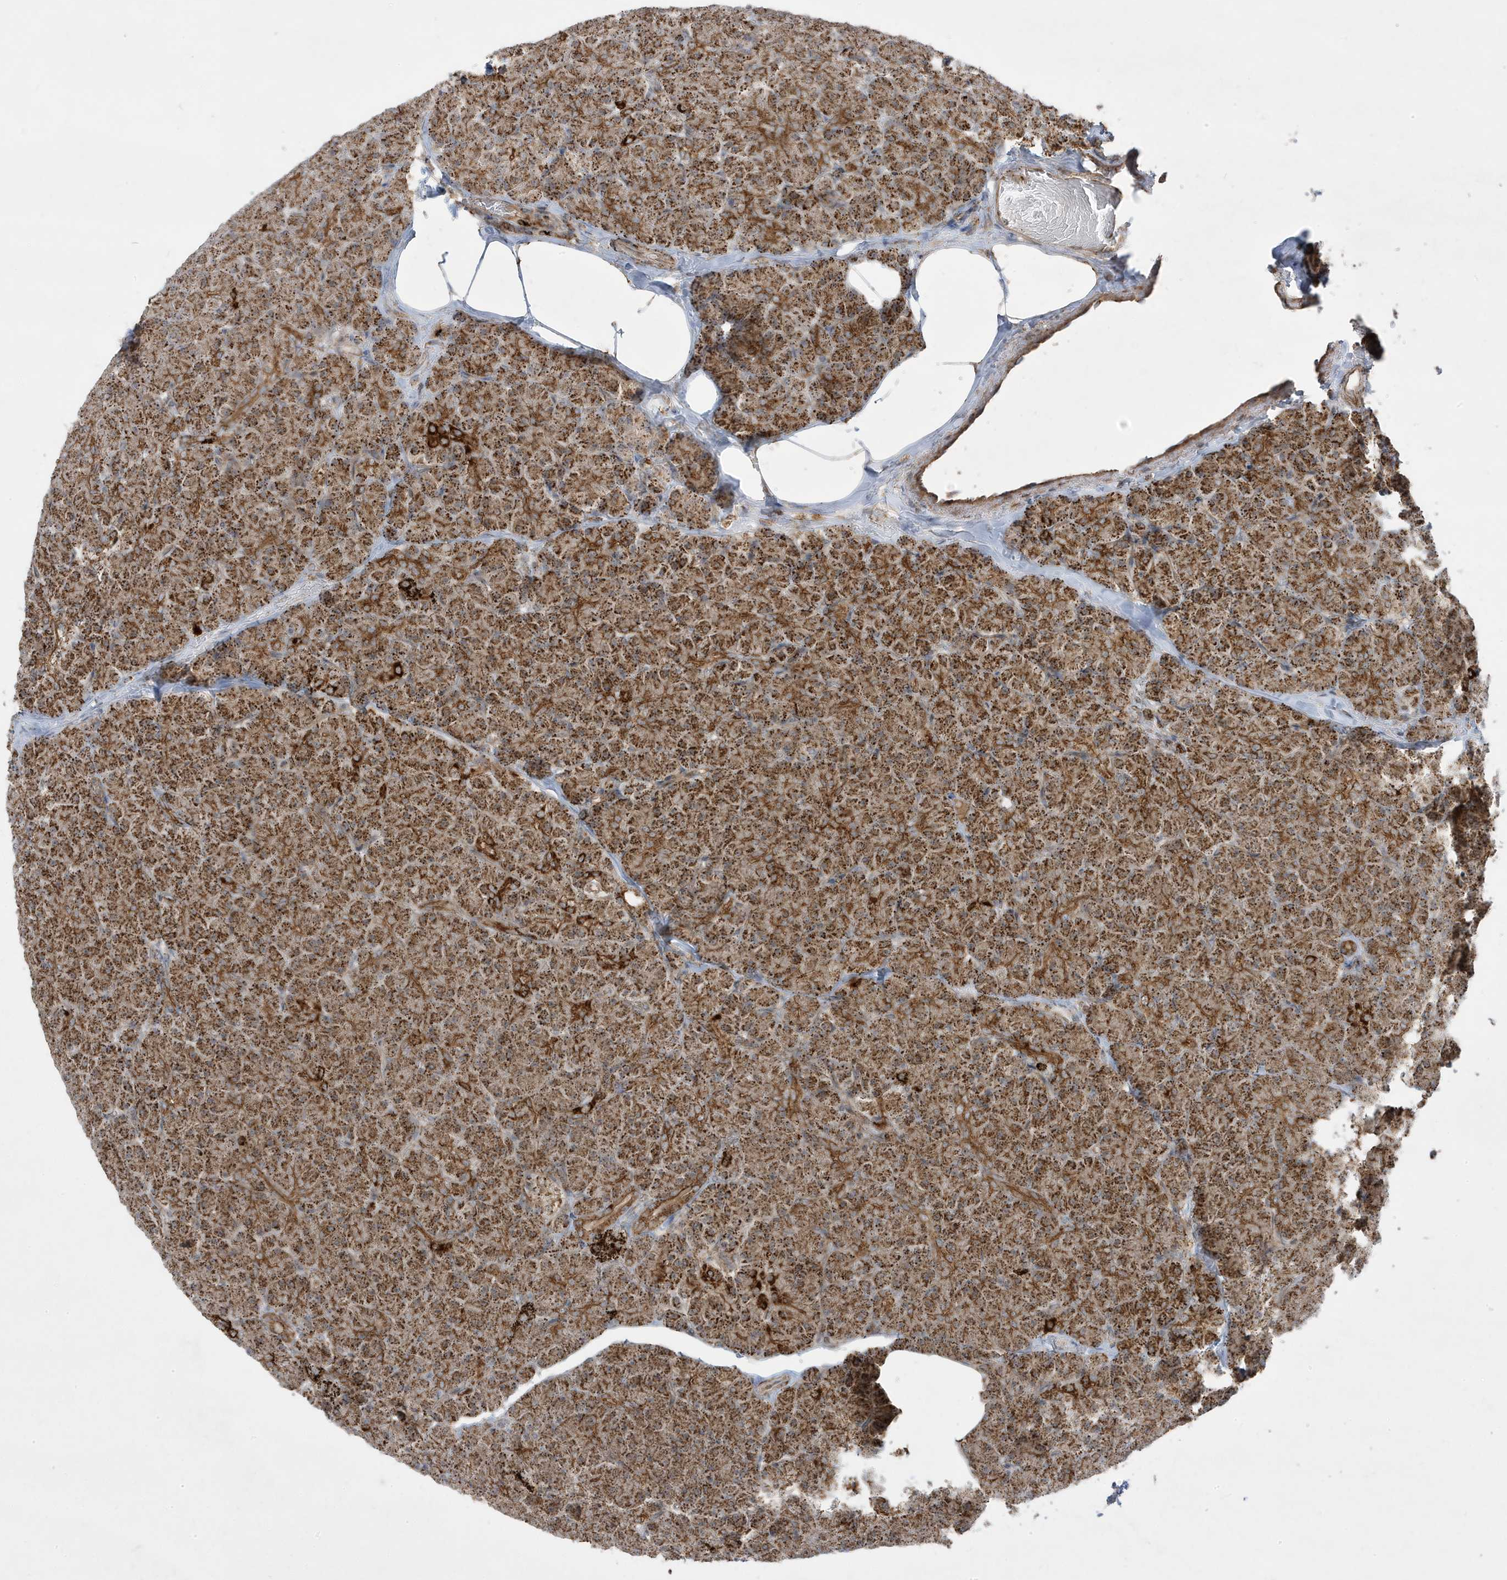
{"staining": {"intensity": "strong", "quantity": ">75%", "location": "cytoplasmic/membranous"}, "tissue": "pancreas", "cell_type": "Exocrine glandular cells", "image_type": "normal", "snomed": [{"axis": "morphology", "description": "Normal tissue, NOS"}, {"axis": "topography", "description": "Pancreas"}], "caption": "An immunohistochemistry histopathology image of normal tissue is shown. Protein staining in brown highlights strong cytoplasmic/membranous positivity in pancreas within exocrine glandular cells. (IHC, brightfield microscopy, high magnification).", "gene": "CLUAP1", "patient": {"sex": "female", "age": 43}}